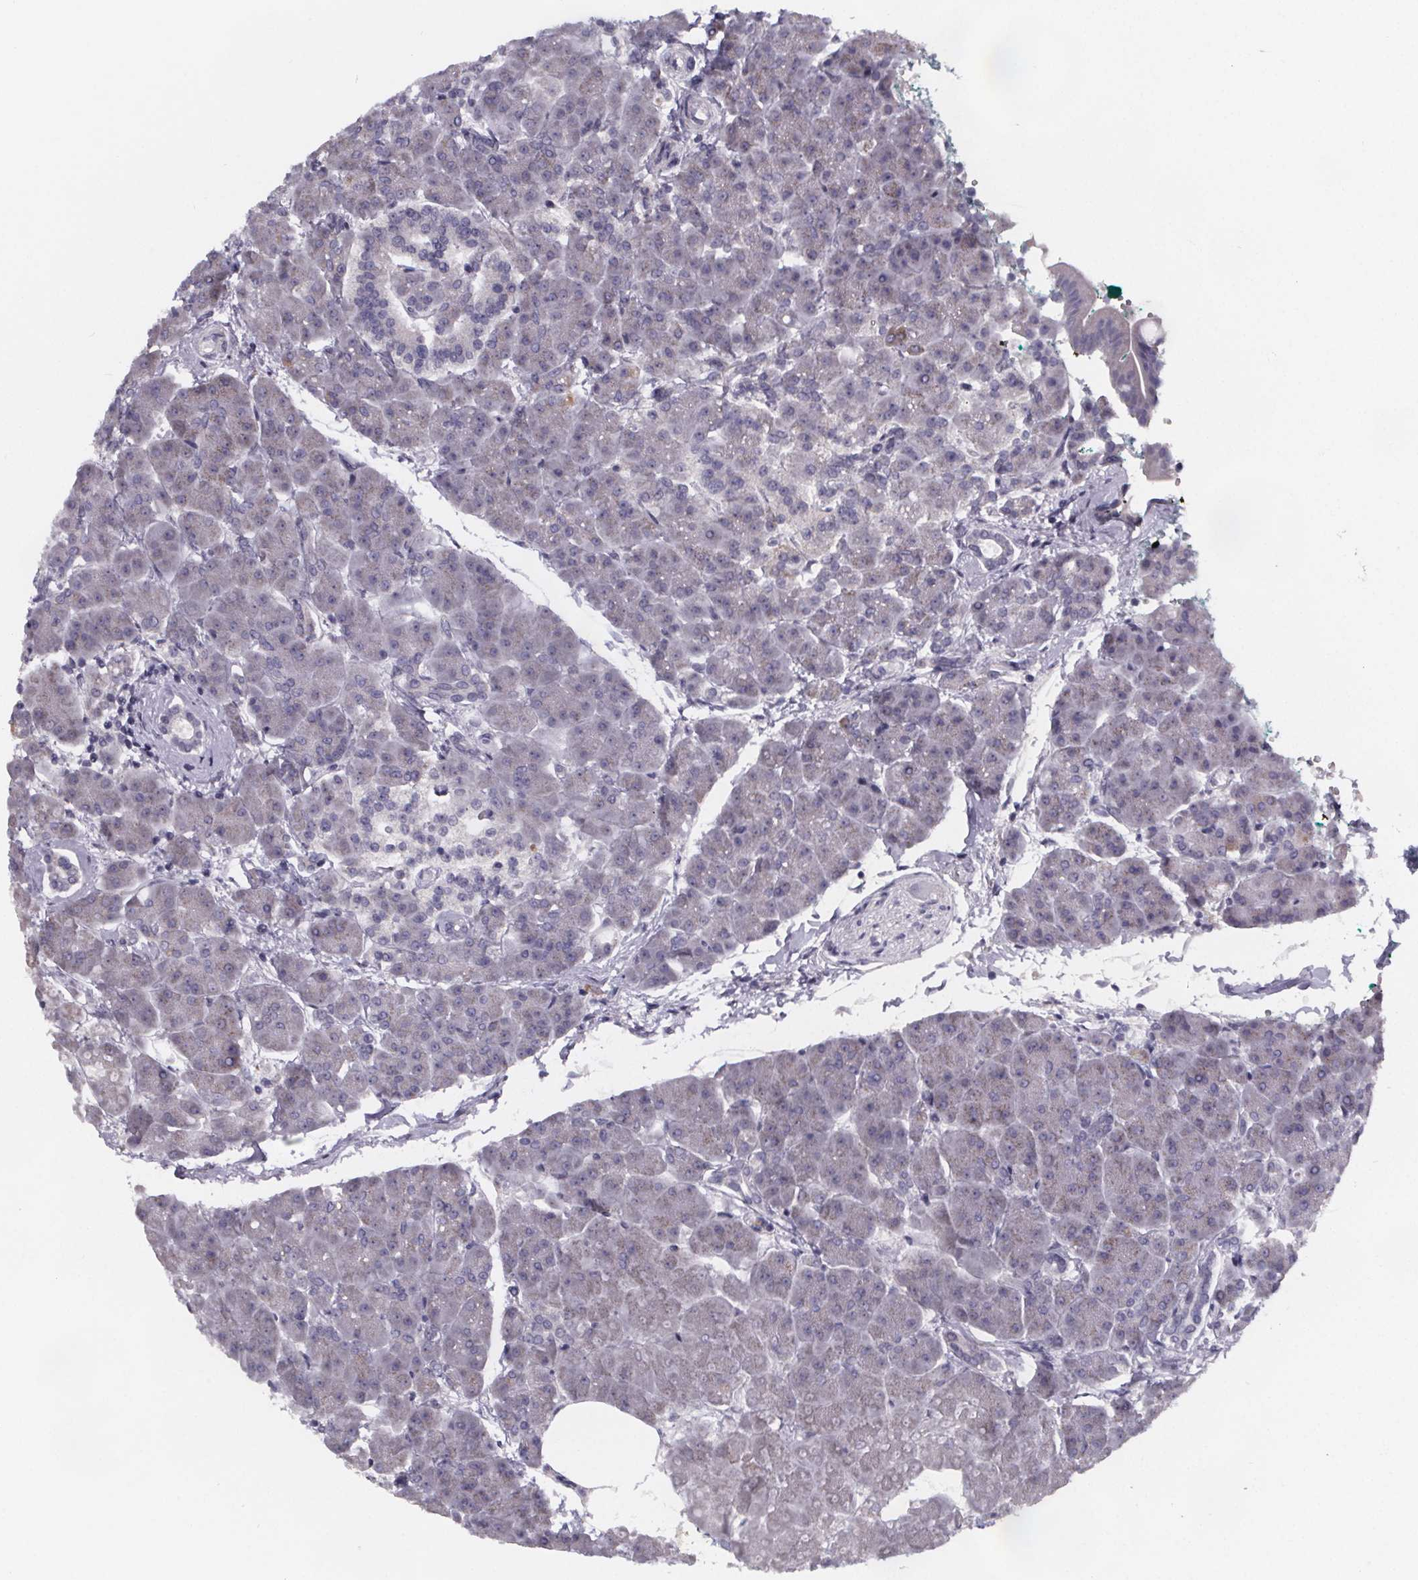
{"staining": {"intensity": "negative", "quantity": "none", "location": "none"}, "tissue": "pancreas", "cell_type": "Exocrine glandular cells", "image_type": "normal", "snomed": [{"axis": "morphology", "description": "Normal tissue, NOS"}, {"axis": "topography", "description": "Adipose tissue"}, {"axis": "topography", "description": "Pancreas"}, {"axis": "topography", "description": "Peripheral nerve tissue"}], "caption": "DAB (3,3'-diaminobenzidine) immunohistochemical staining of unremarkable human pancreas demonstrates no significant expression in exocrine glandular cells. (DAB (3,3'-diaminobenzidine) immunohistochemistry with hematoxylin counter stain).", "gene": "PAH", "patient": {"sex": "female", "age": 58}}